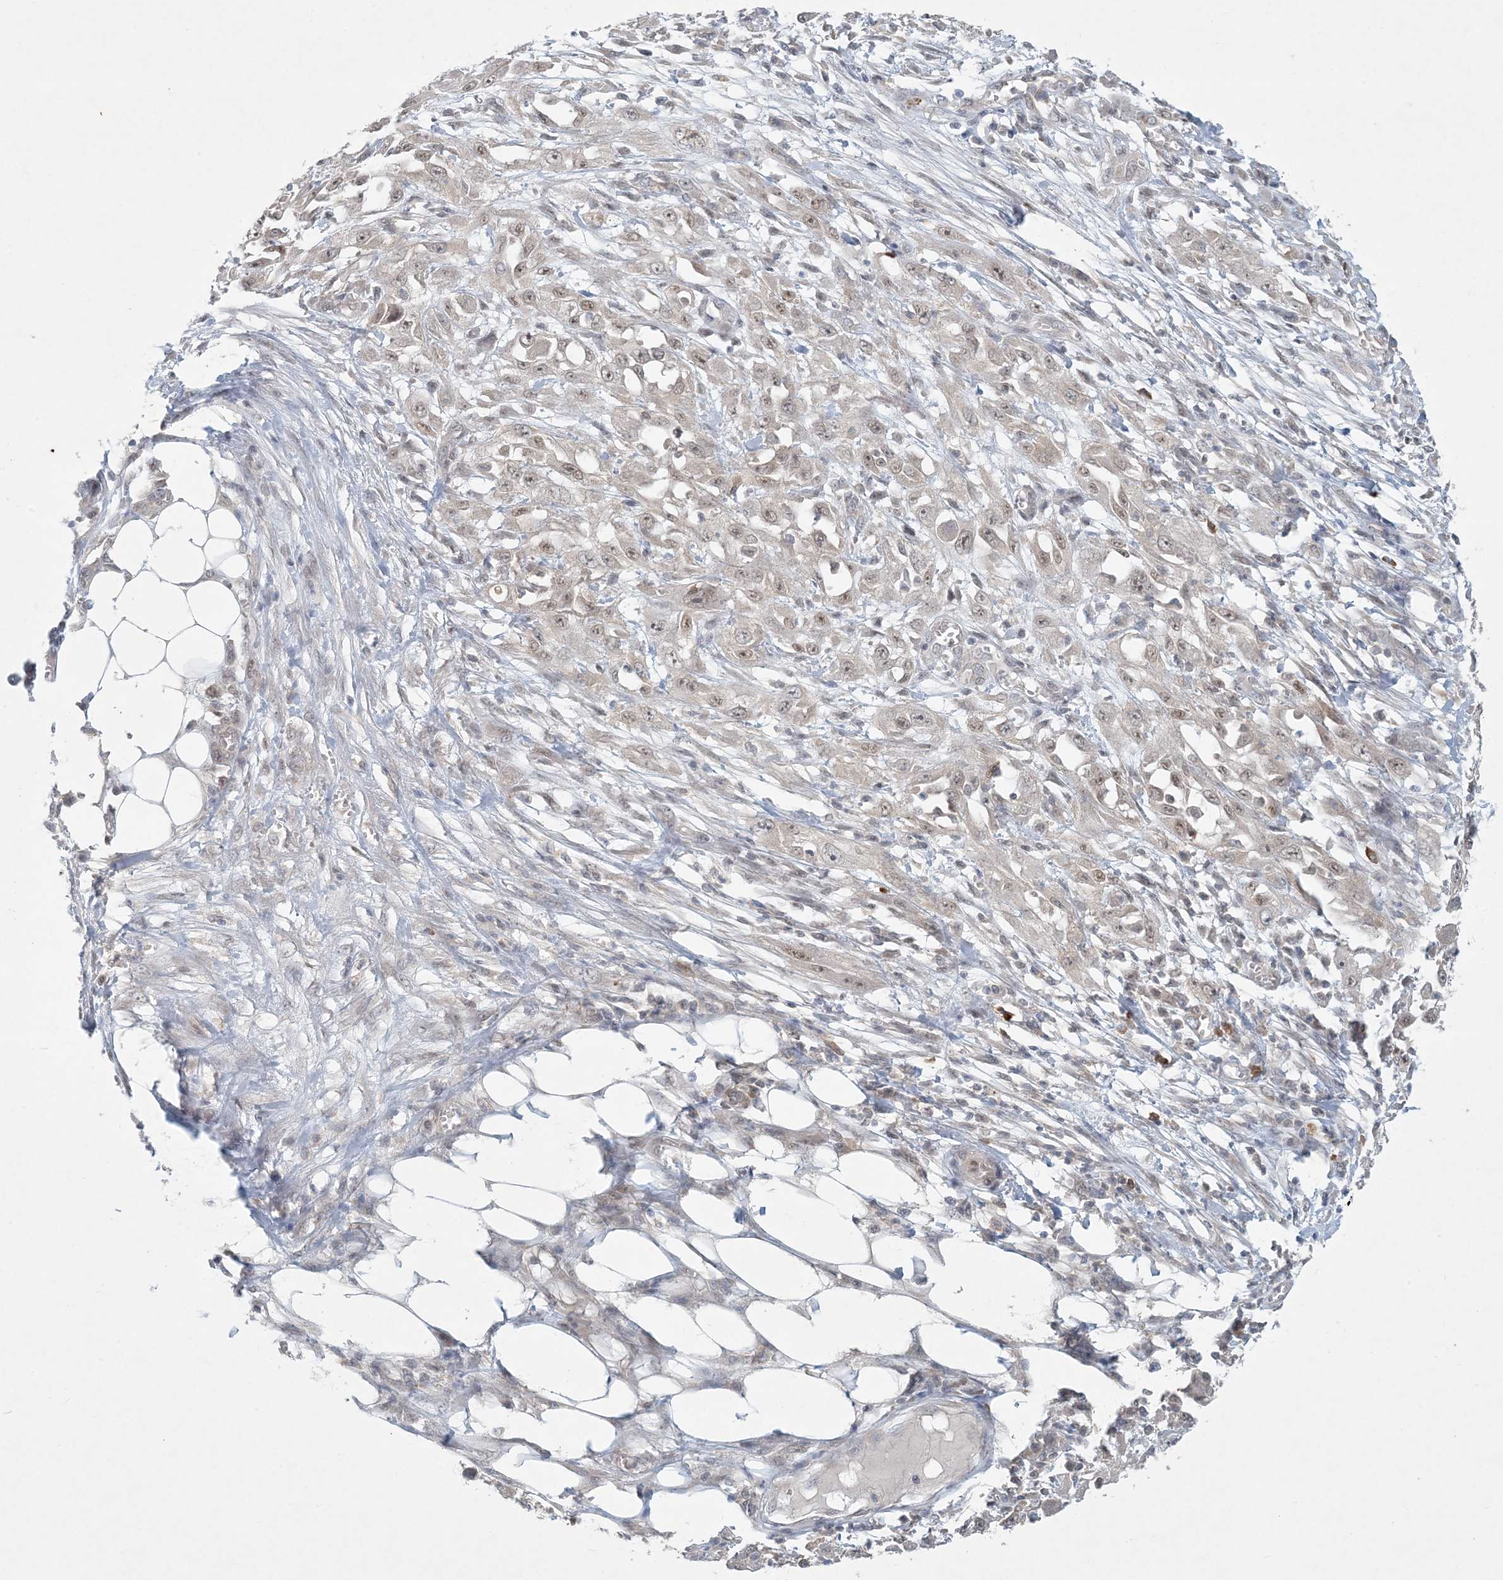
{"staining": {"intensity": "weak", "quantity": "25%-75%", "location": "nuclear"}, "tissue": "skin cancer", "cell_type": "Tumor cells", "image_type": "cancer", "snomed": [{"axis": "morphology", "description": "Squamous cell carcinoma, NOS"}, {"axis": "morphology", "description": "Squamous cell carcinoma, metastatic, NOS"}, {"axis": "topography", "description": "Skin"}, {"axis": "topography", "description": "Lymph node"}], "caption": "The histopathology image reveals staining of squamous cell carcinoma (skin), revealing weak nuclear protein expression (brown color) within tumor cells.", "gene": "OBI1", "patient": {"sex": "male", "age": 75}}